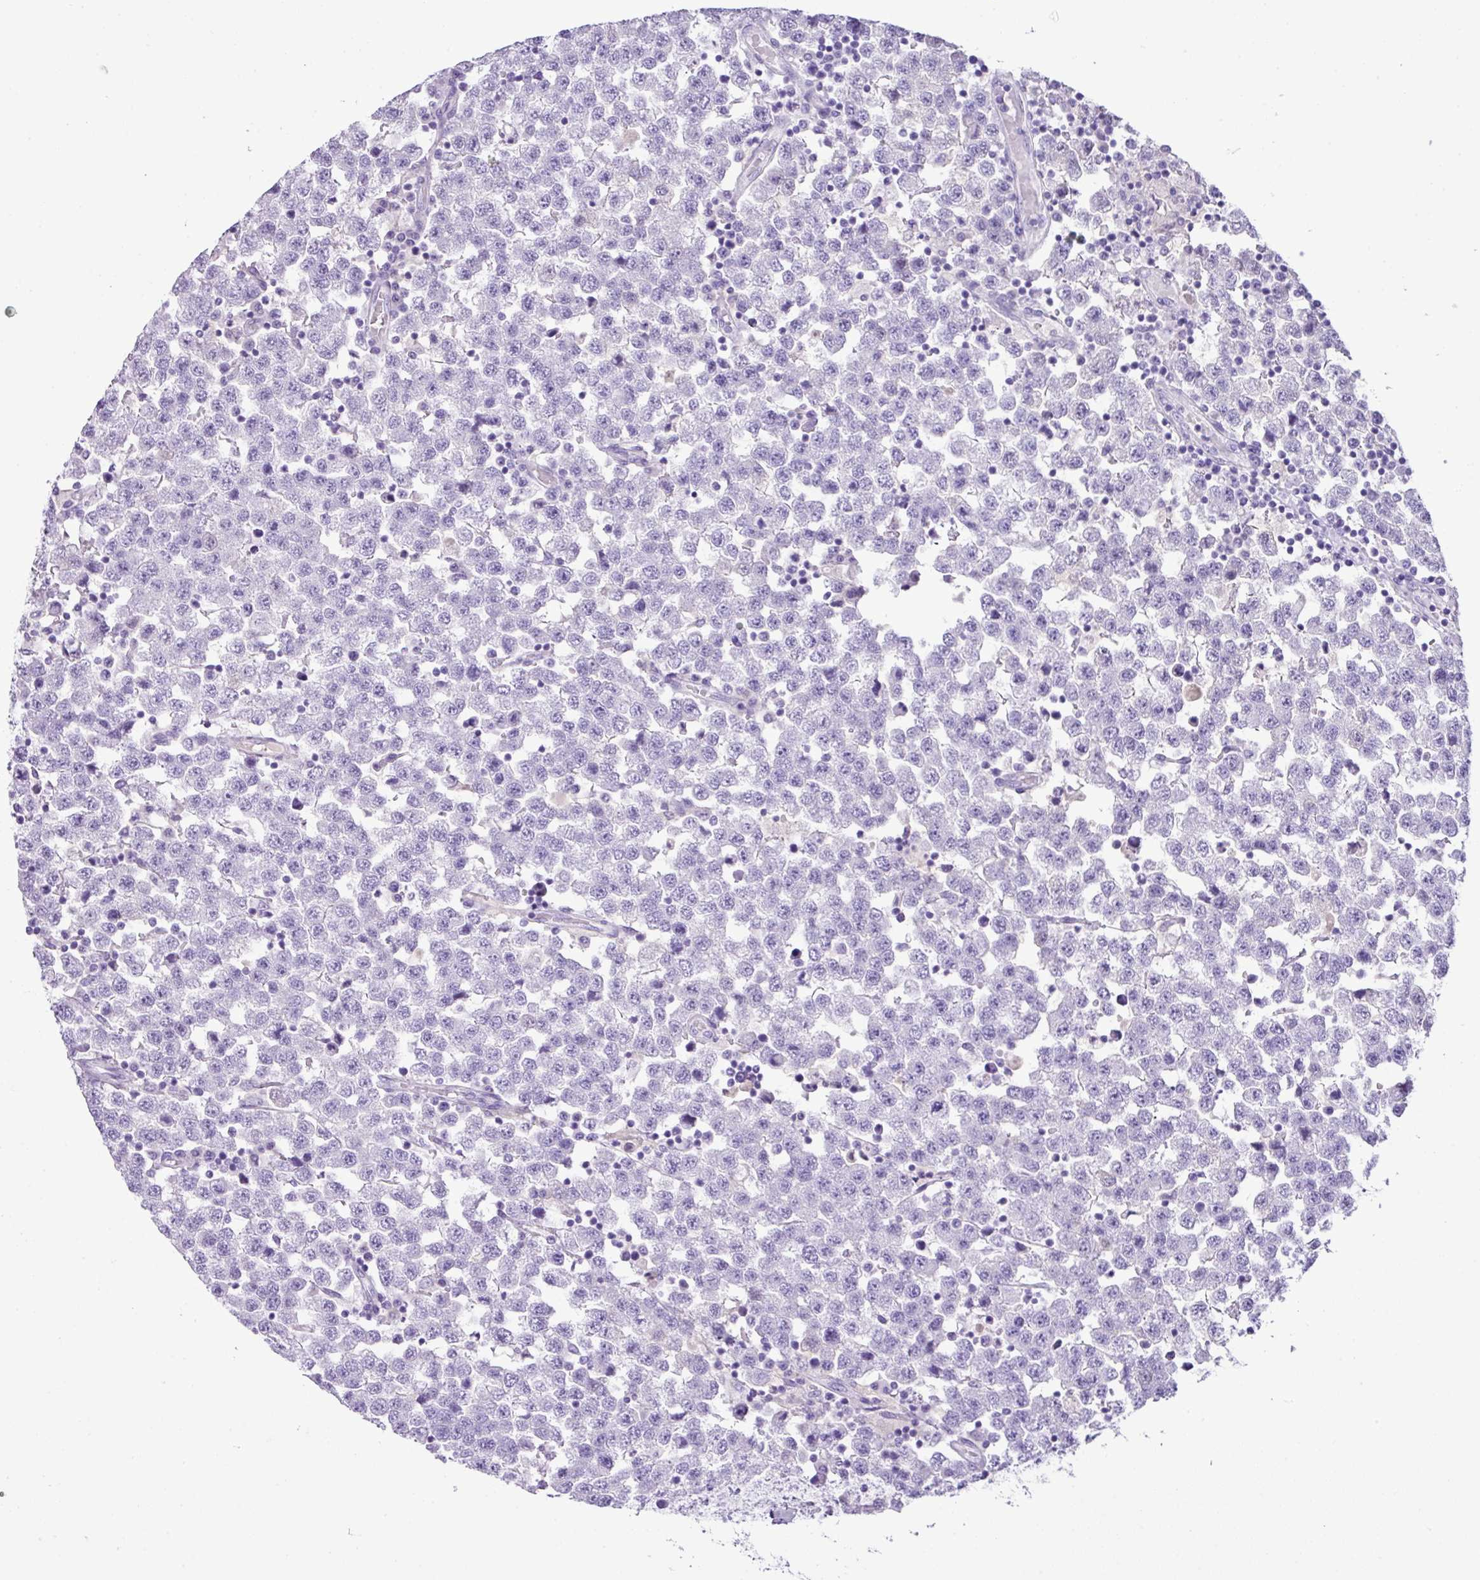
{"staining": {"intensity": "negative", "quantity": "none", "location": "none"}, "tissue": "testis cancer", "cell_type": "Tumor cells", "image_type": "cancer", "snomed": [{"axis": "morphology", "description": "Seminoma, NOS"}, {"axis": "topography", "description": "Testis"}], "caption": "A high-resolution photomicrograph shows immunohistochemistry staining of testis cancer (seminoma), which exhibits no significant expression in tumor cells.", "gene": "HTR3E", "patient": {"sex": "male", "age": 34}}